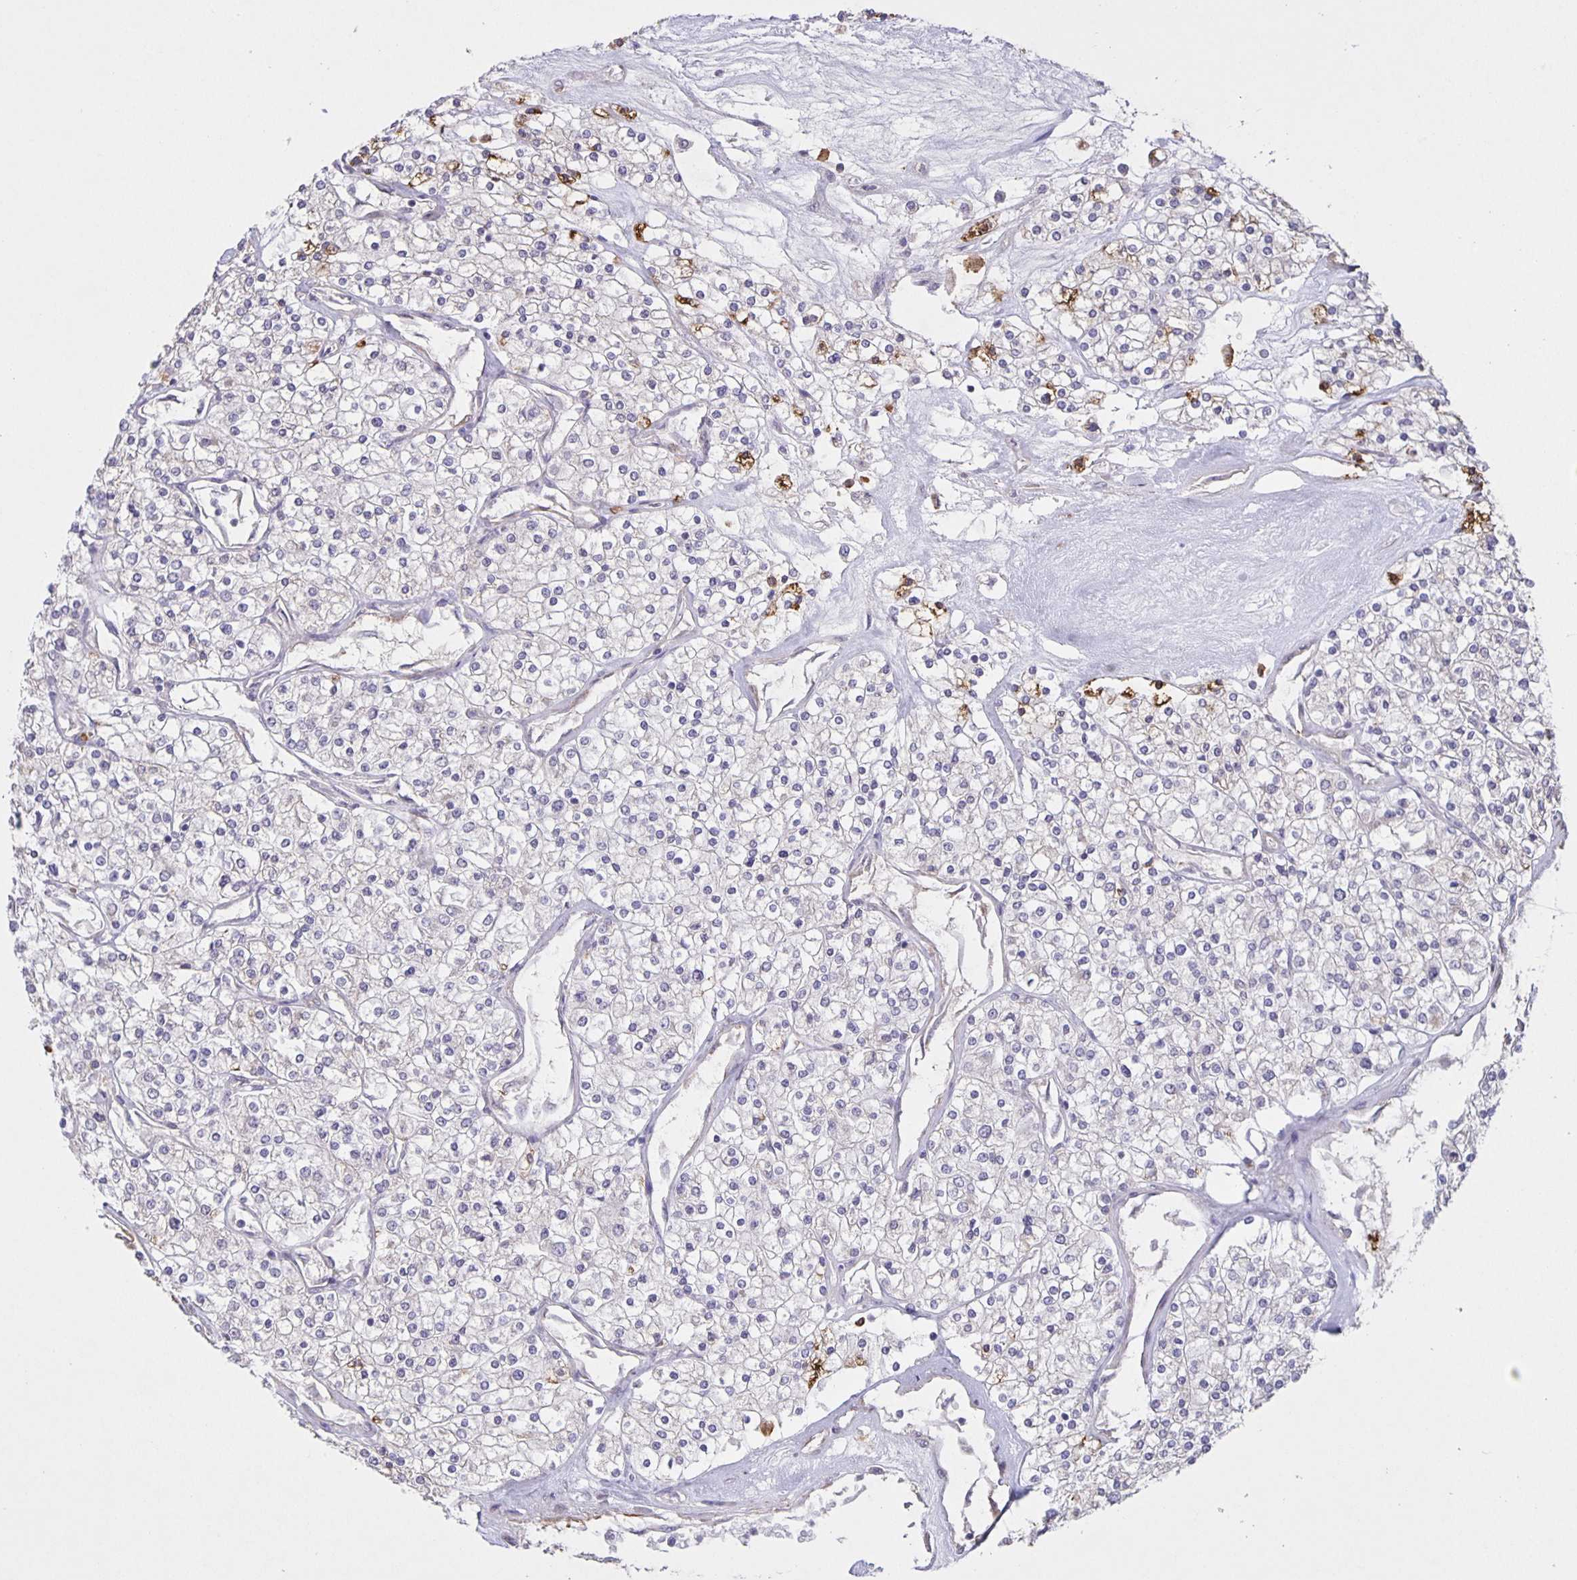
{"staining": {"intensity": "negative", "quantity": "none", "location": "none"}, "tissue": "renal cancer", "cell_type": "Tumor cells", "image_type": "cancer", "snomed": [{"axis": "morphology", "description": "Adenocarcinoma, NOS"}, {"axis": "topography", "description": "Kidney"}], "caption": "Tumor cells are negative for brown protein staining in renal adenocarcinoma.", "gene": "SRCIN1", "patient": {"sex": "male", "age": 80}}